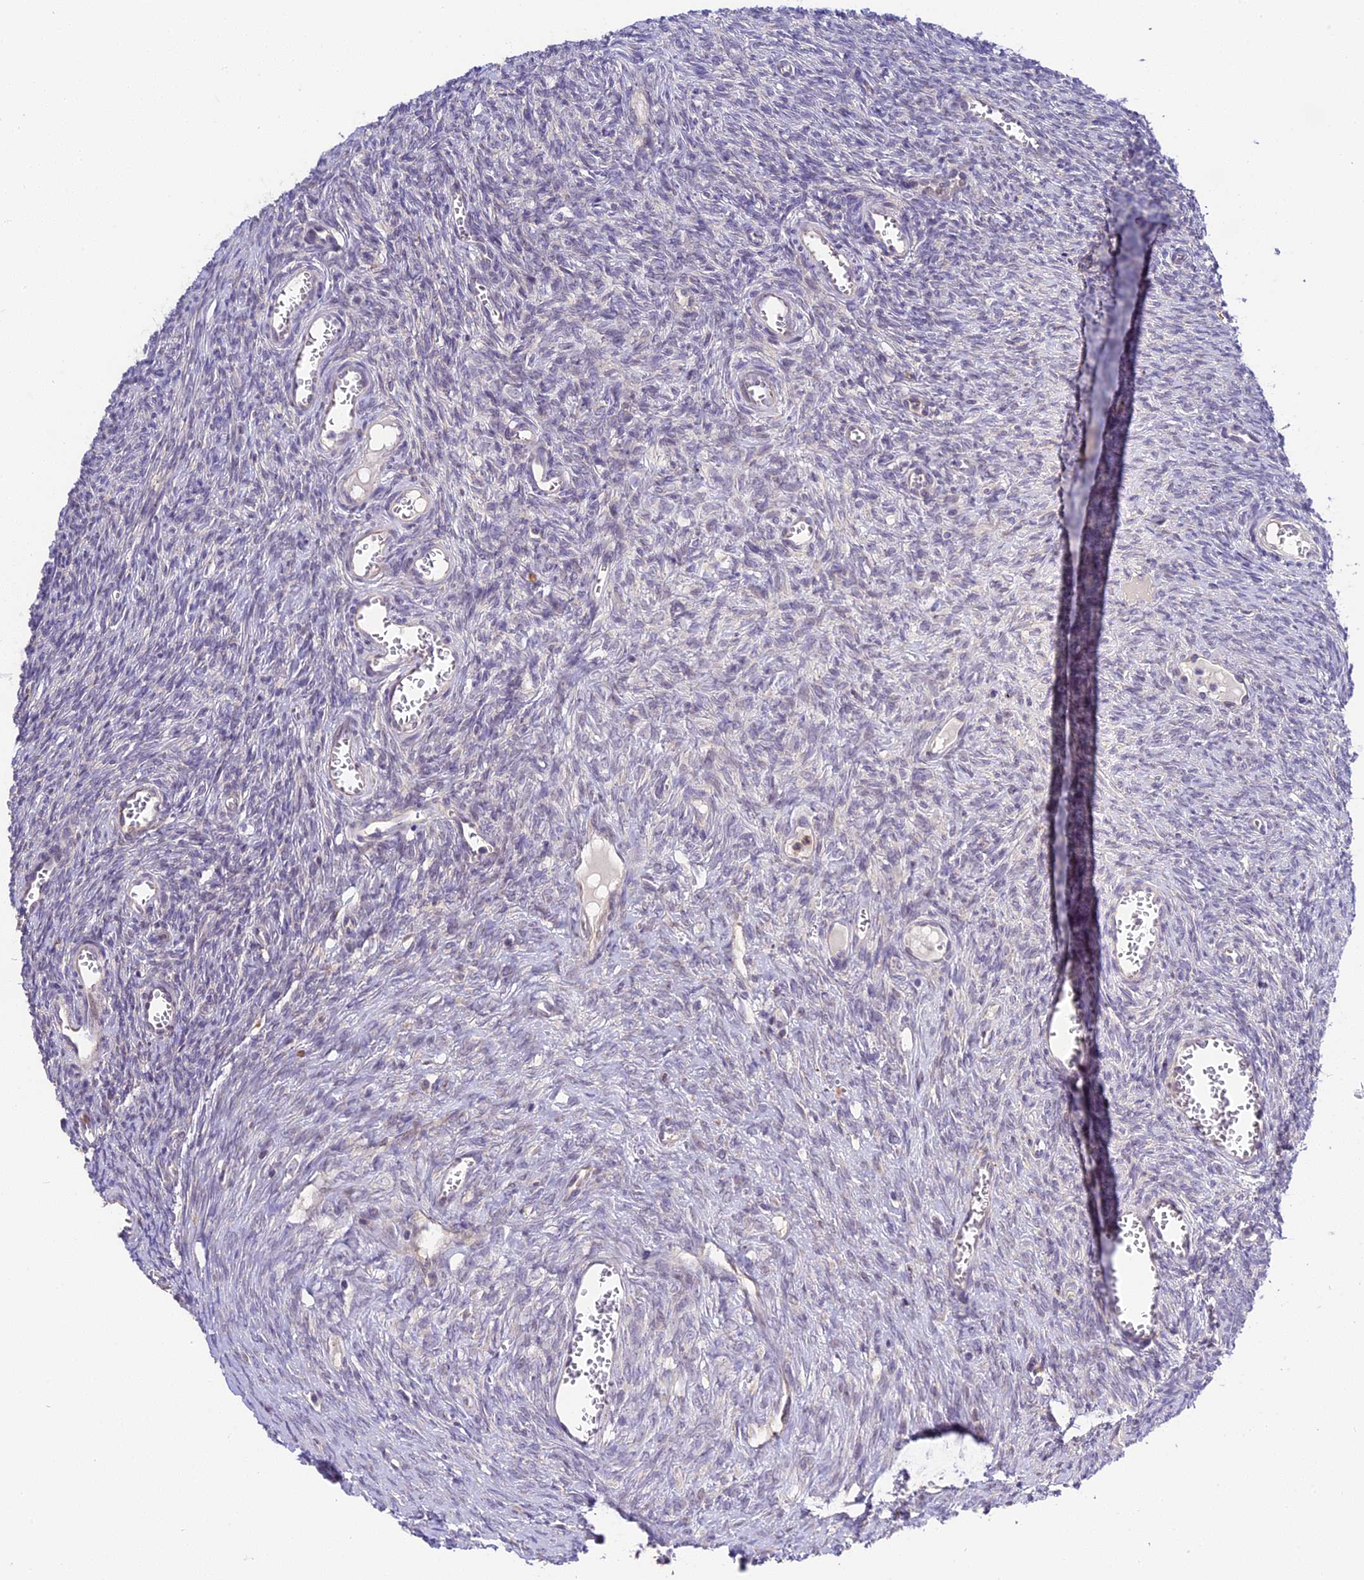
{"staining": {"intensity": "weak", "quantity": "<25%", "location": "cytoplasmic/membranous,nuclear"}, "tissue": "ovary", "cell_type": "Follicle cells", "image_type": "normal", "snomed": [{"axis": "morphology", "description": "Normal tissue, NOS"}, {"axis": "topography", "description": "Ovary"}], "caption": "High magnification brightfield microscopy of unremarkable ovary stained with DAB (3,3'-diaminobenzidine) (brown) and counterstained with hematoxylin (blue): follicle cells show no significant expression. (Stains: DAB (3,3'-diaminobenzidine) immunohistochemistry with hematoxylin counter stain, Microscopy: brightfield microscopy at high magnification).", "gene": "BSCL2", "patient": {"sex": "female", "age": 44}}